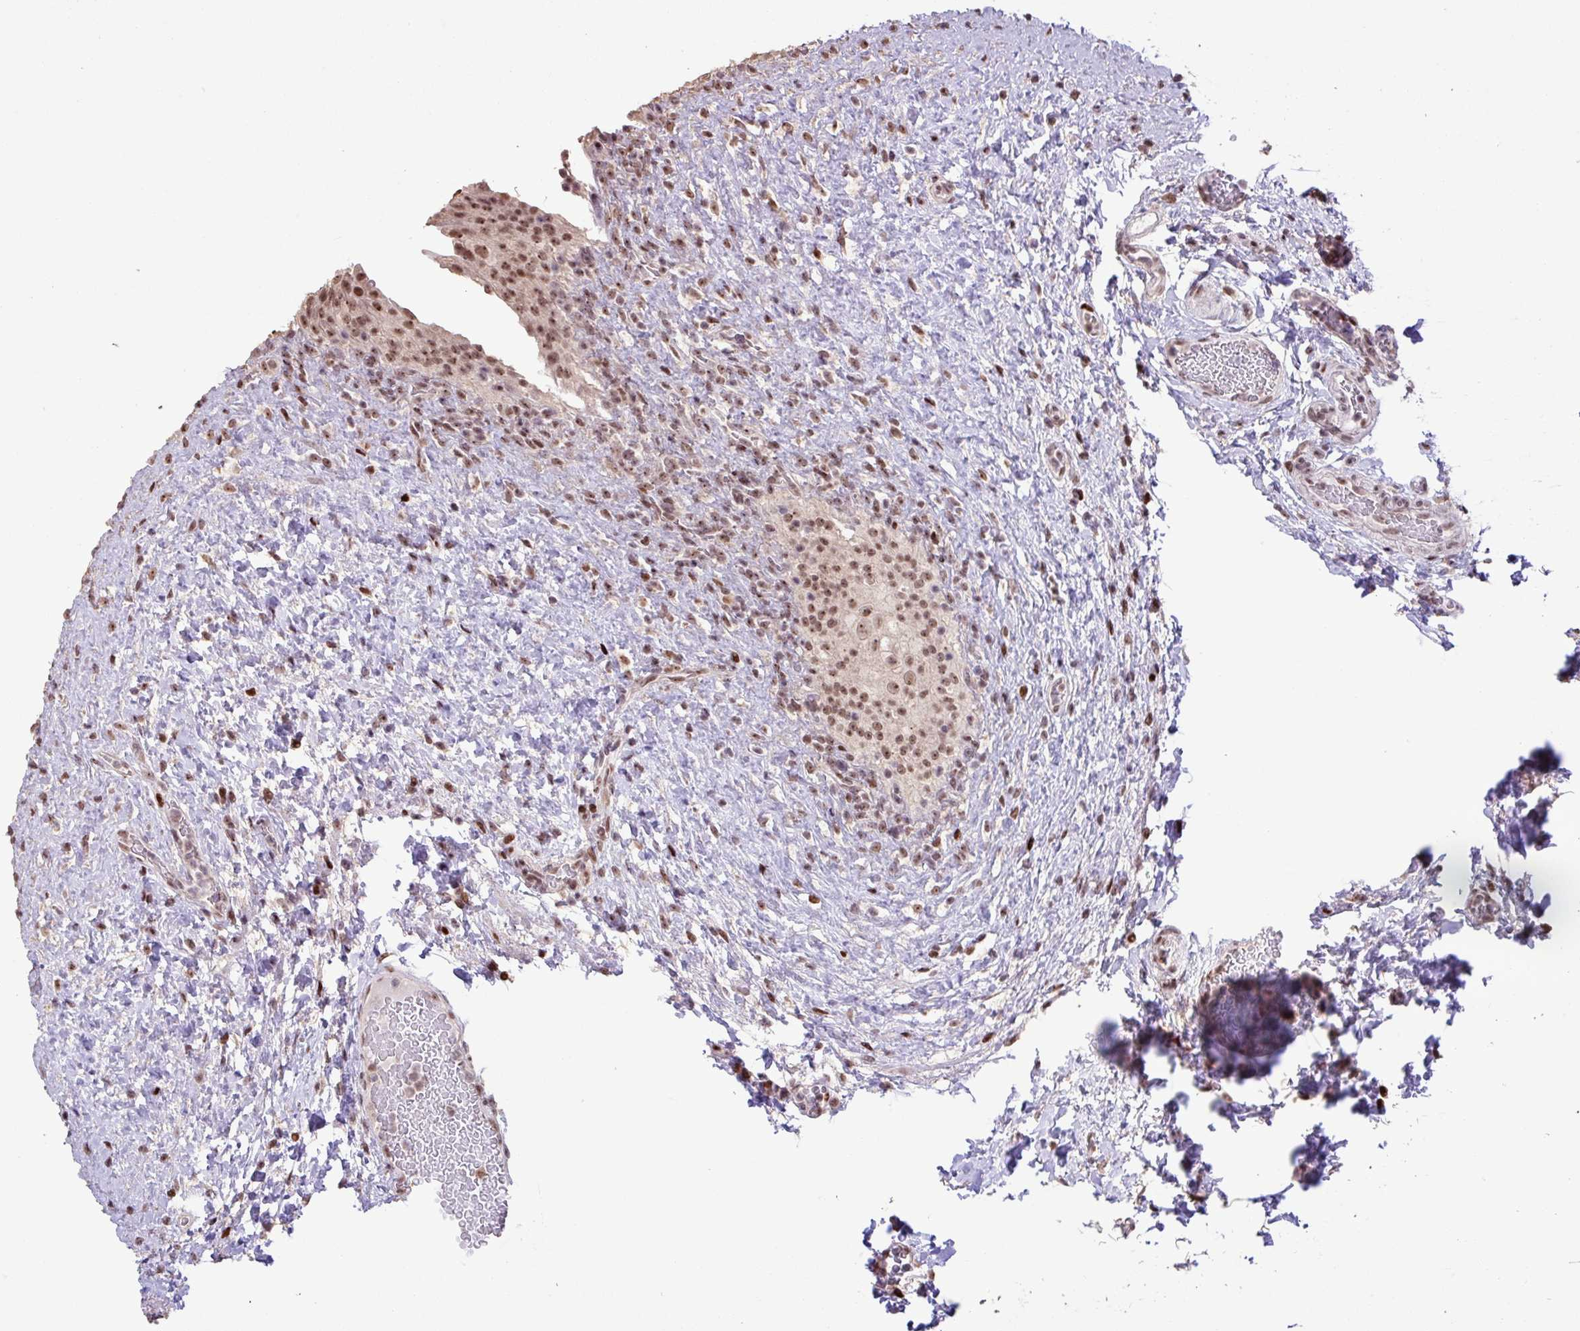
{"staining": {"intensity": "moderate", "quantity": ">75%", "location": "nuclear"}, "tissue": "urinary bladder", "cell_type": "Urothelial cells", "image_type": "normal", "snomed": [{"axis": "morphology", "description": "Normal tissue, NOS"}, {"axis": "topography", "description": "Urinary bladder"}], "caption": "High-power microscopy captured an immunohistochemistry image of unremarkable urinary bladder, revealing moderate nuclear expression in about >75% of urothelial cells.", "gene": "ZNF709", "patient": {"sex": "female", "age": 27}}